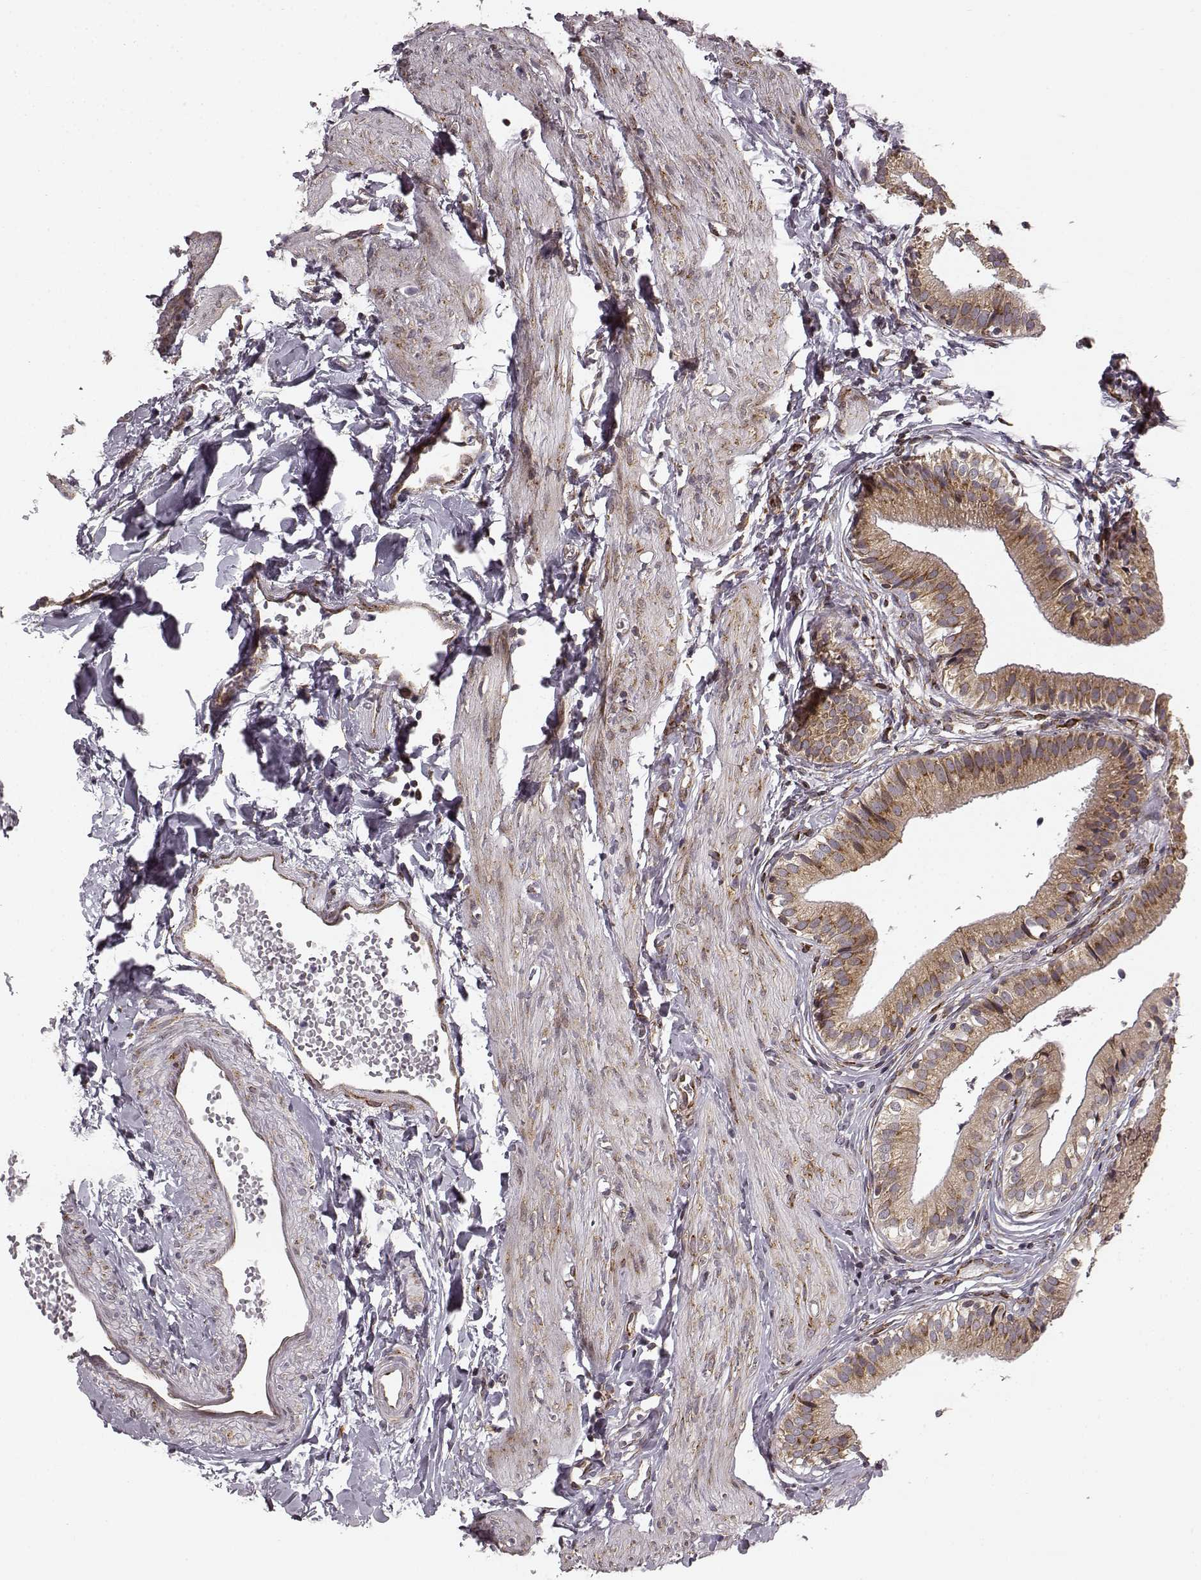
{"staining": {"intensity": "moderate", "quantity": ">75%", "location": "cytoplasmic/membranous"}, "tissue": "gallbladder", "cell_type": "Glandular cells", "image_type": "normal", "snomed": [{"axis": "morphology", "description": "Normal tissue, NOS"}, {"axis": "topography", "description": "Gallbladder"}], "caption": "Gallbladder stained for a protein displays moderate cytoplasmic/membranous positivity in glandular cells. Using DAB (brown) and hematoxylin (blue) stains, captured at high magnification using brightfield microscopy.", "gene": "TMEM14A", "patient": {"sex": "female", "age": 47}}